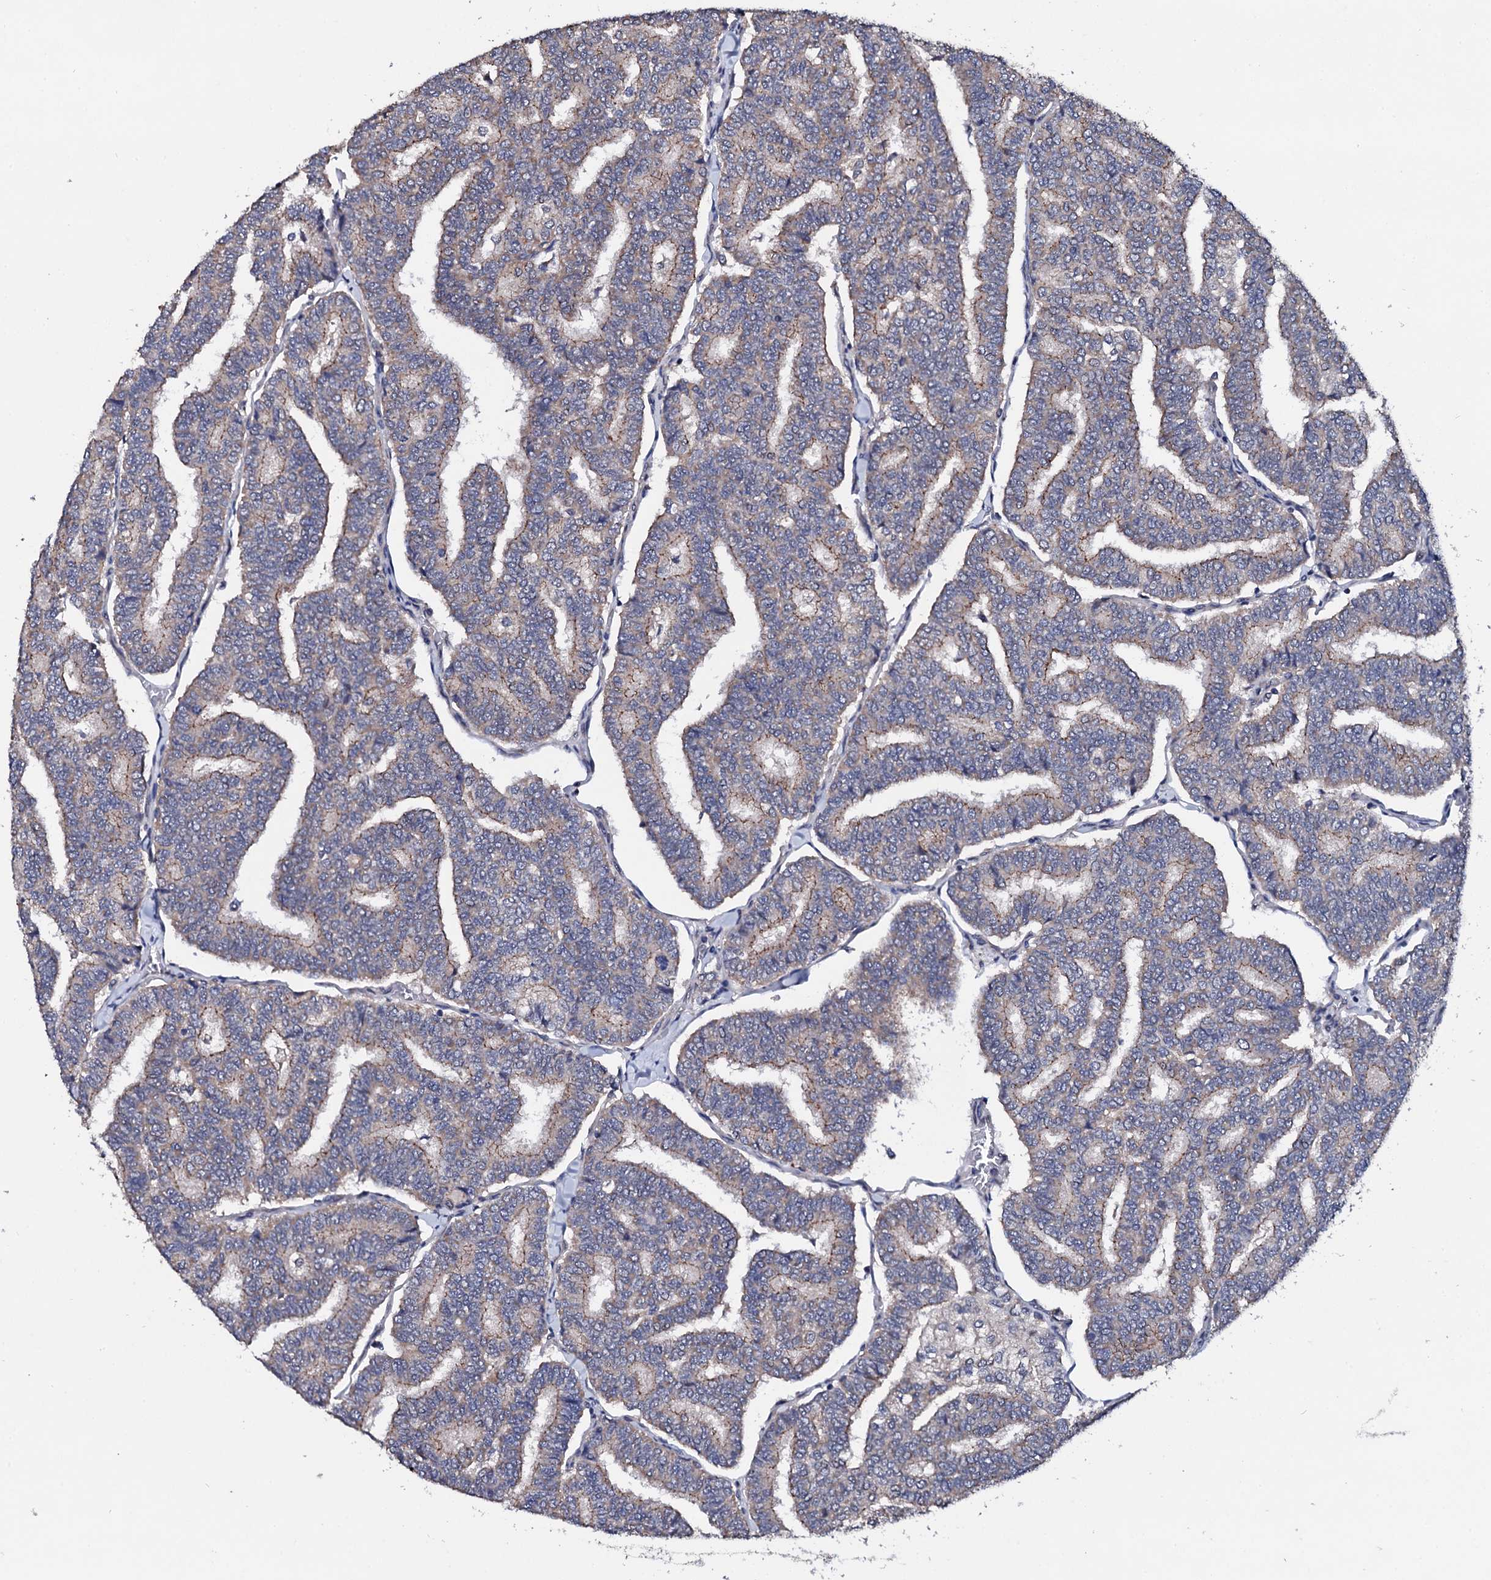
{"staining": {"intensity": "moderate", "quantity": "<25%", "location": "cytoplasmic/membranous"}, "tissue": "thyroid cancer", "cell_type": "Tumor cells", "image_type": "cancer", "snomed": [{"axis": "morphology", "description": "Papillary adenocarcinoma, NOS"}, {"axis": "topography", "description": "Thyroid gland"}], "caption": "Moderate cytoplasmic/membranous protein positivity is seen in approximately <25% of tumor cells in thyroid cancer. (IHC, brightfield microscopy, high magnification).", "gene": "IP6K1", "patient": {"sex": "female", "age": 35}}